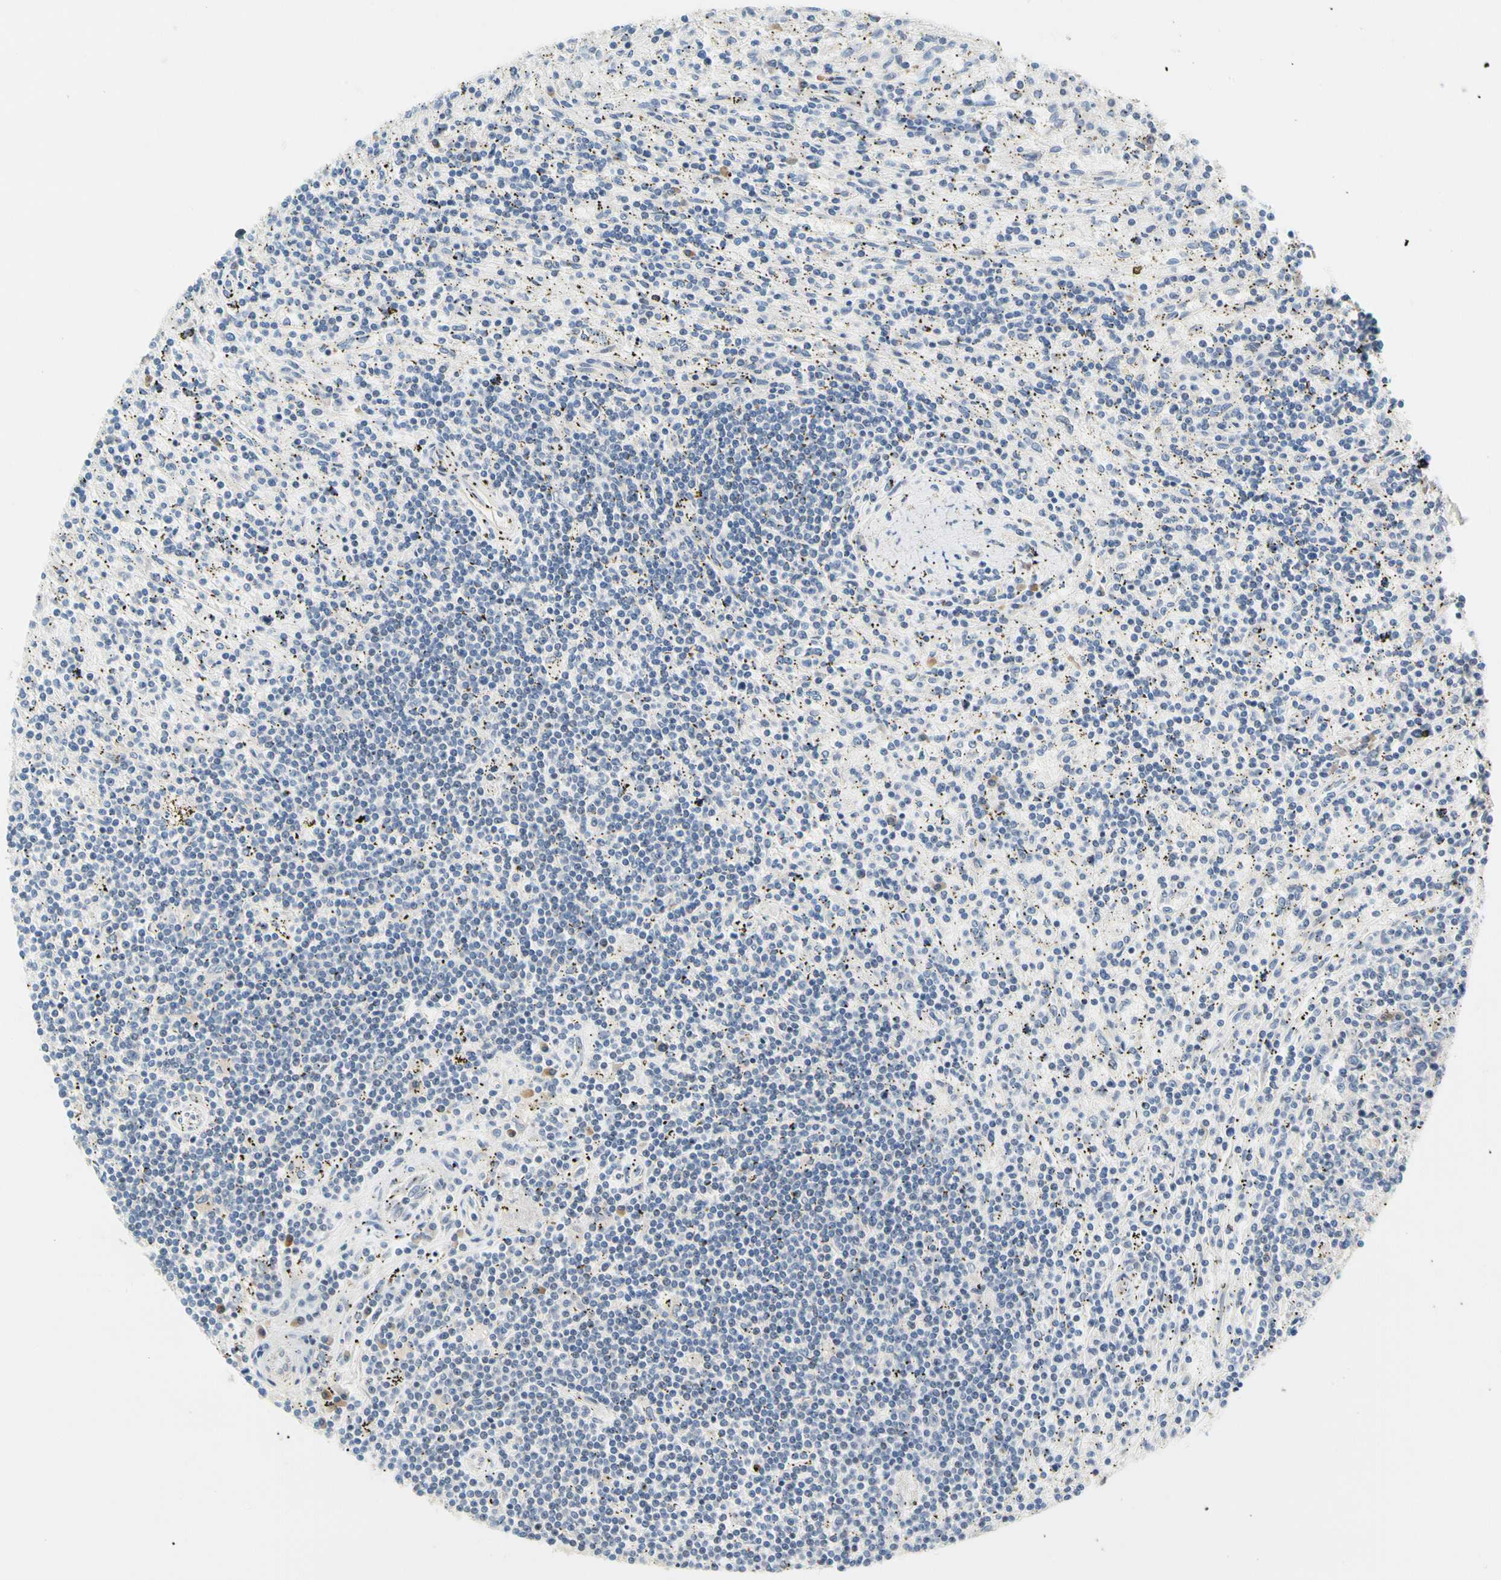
{"staining": {"intensity": "negative", "quantity": "none", "location": "none"}, "tissue": "lymphoma", "cell_type": "Tumor cells", "image_type": "cancer", "snomed": [{"axis": "morphology", "description": "Malignant lymphoma, non-Hodgkin's type, Low grade"}, {"axis": "topography", "description": "Spleen"}], "caption": "Immunohistochemistry (IHC) image of human malignant lymphoma, non-Hodgkin's type (low-grade) stained for a protein (brown), which displays no positivity in tumor cells.", "gene": "LRRC47", "patient": {"sex": "male", "age": 76}}